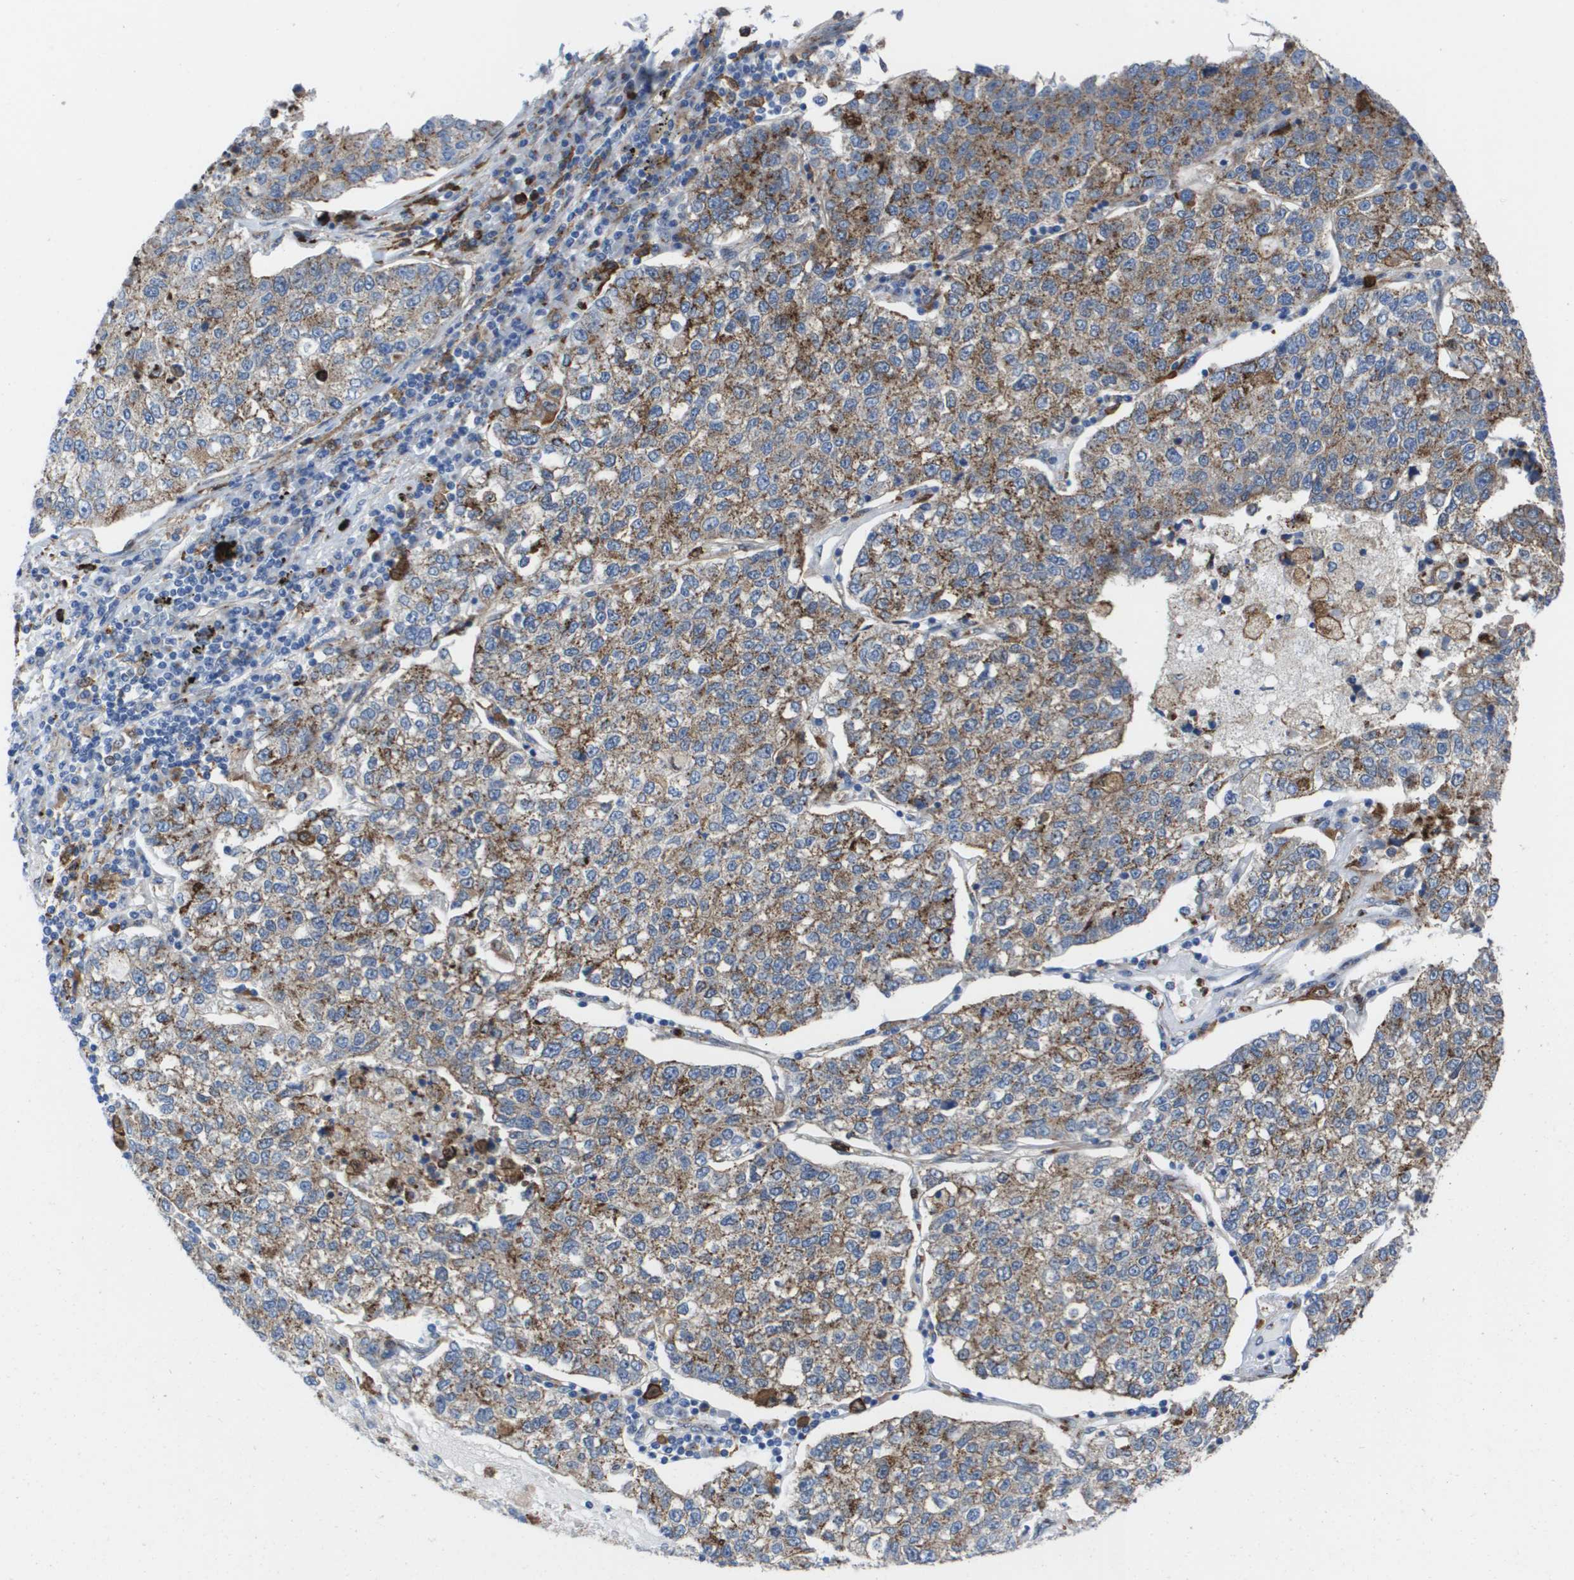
{"staining": {"intensity": "moderate", "quantity": ">75%", "location": "cytoplasmic/membranous"}, "tissue": "lung cancer", "cell_type": "Tumor cells", "image_type": "cancer", "snomed": [{"axis": "morphology", "description": "Adenocarcinoma, NOS"}, {"axis": "topography", "description": "Lung"}], "caption": "Immunohistochemical staining of lung cancer (adenocarcinoma) exhibits moderate cytoplasmic/membranous protein expression in about >75% of tumor cells. Ihc stains the protein in brown and the nuclei are stained blue.", "gene": "SLC37A2", "patient": {"sex": "male", "age": 49}}